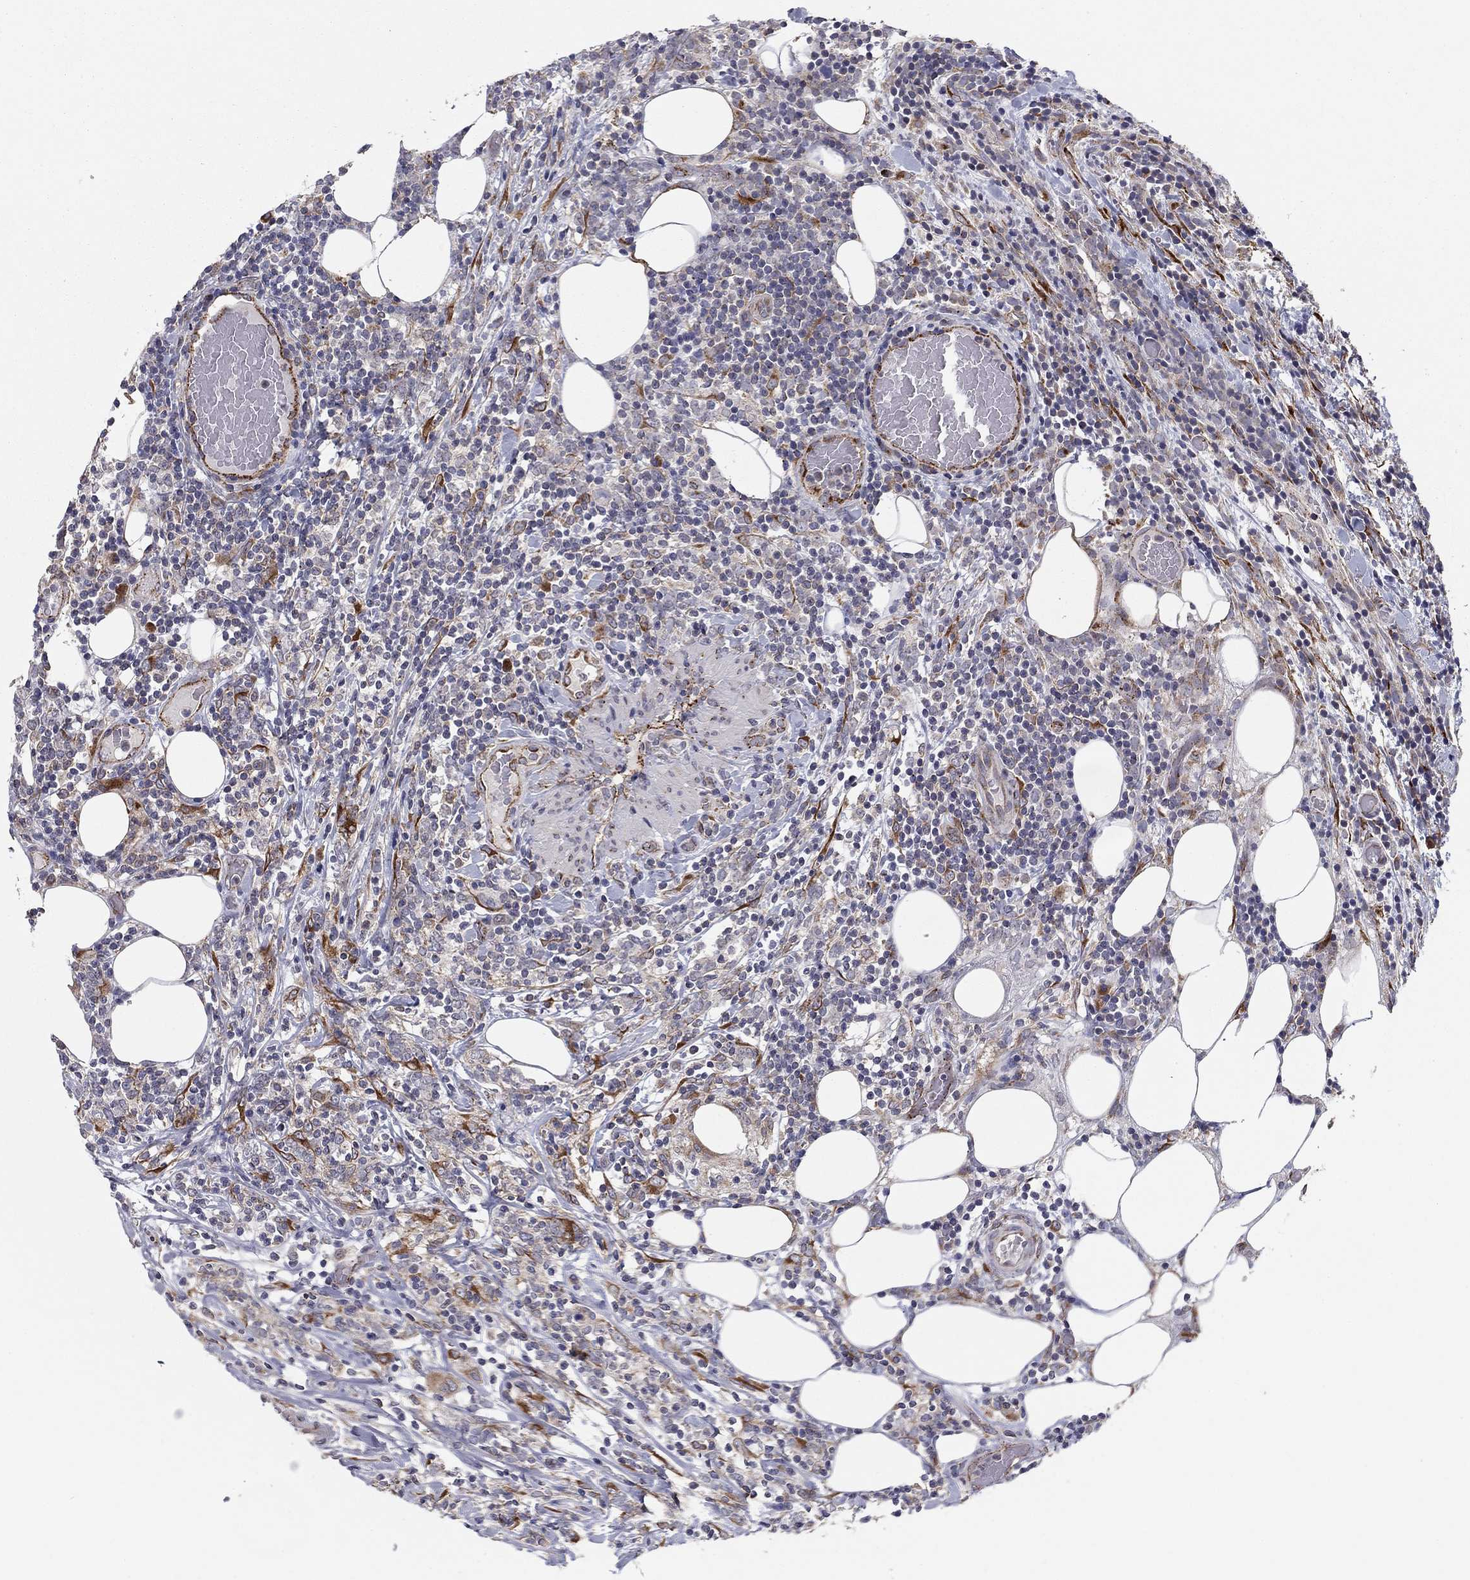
{"staining": {"intensity": "negative", "quantity": "none", "location": "none"}, "tissue": "lymphoma", "cell_type": "Tumor cells", "image_type": "cancer", "snomed": [{"axis": "morphology", "description": "Malignant lymphoma, non-Hodgkin's type, High grade"}, {"axis": "topography", "description": "Lymph node"}], "caption": "High power microscopy histopathology image of an IHC photomicrograph of lymphoma, revealing no significant staining in tumor cells.", "gene": "YIF1A", "patient": {"sex": "female", "age": 84}}